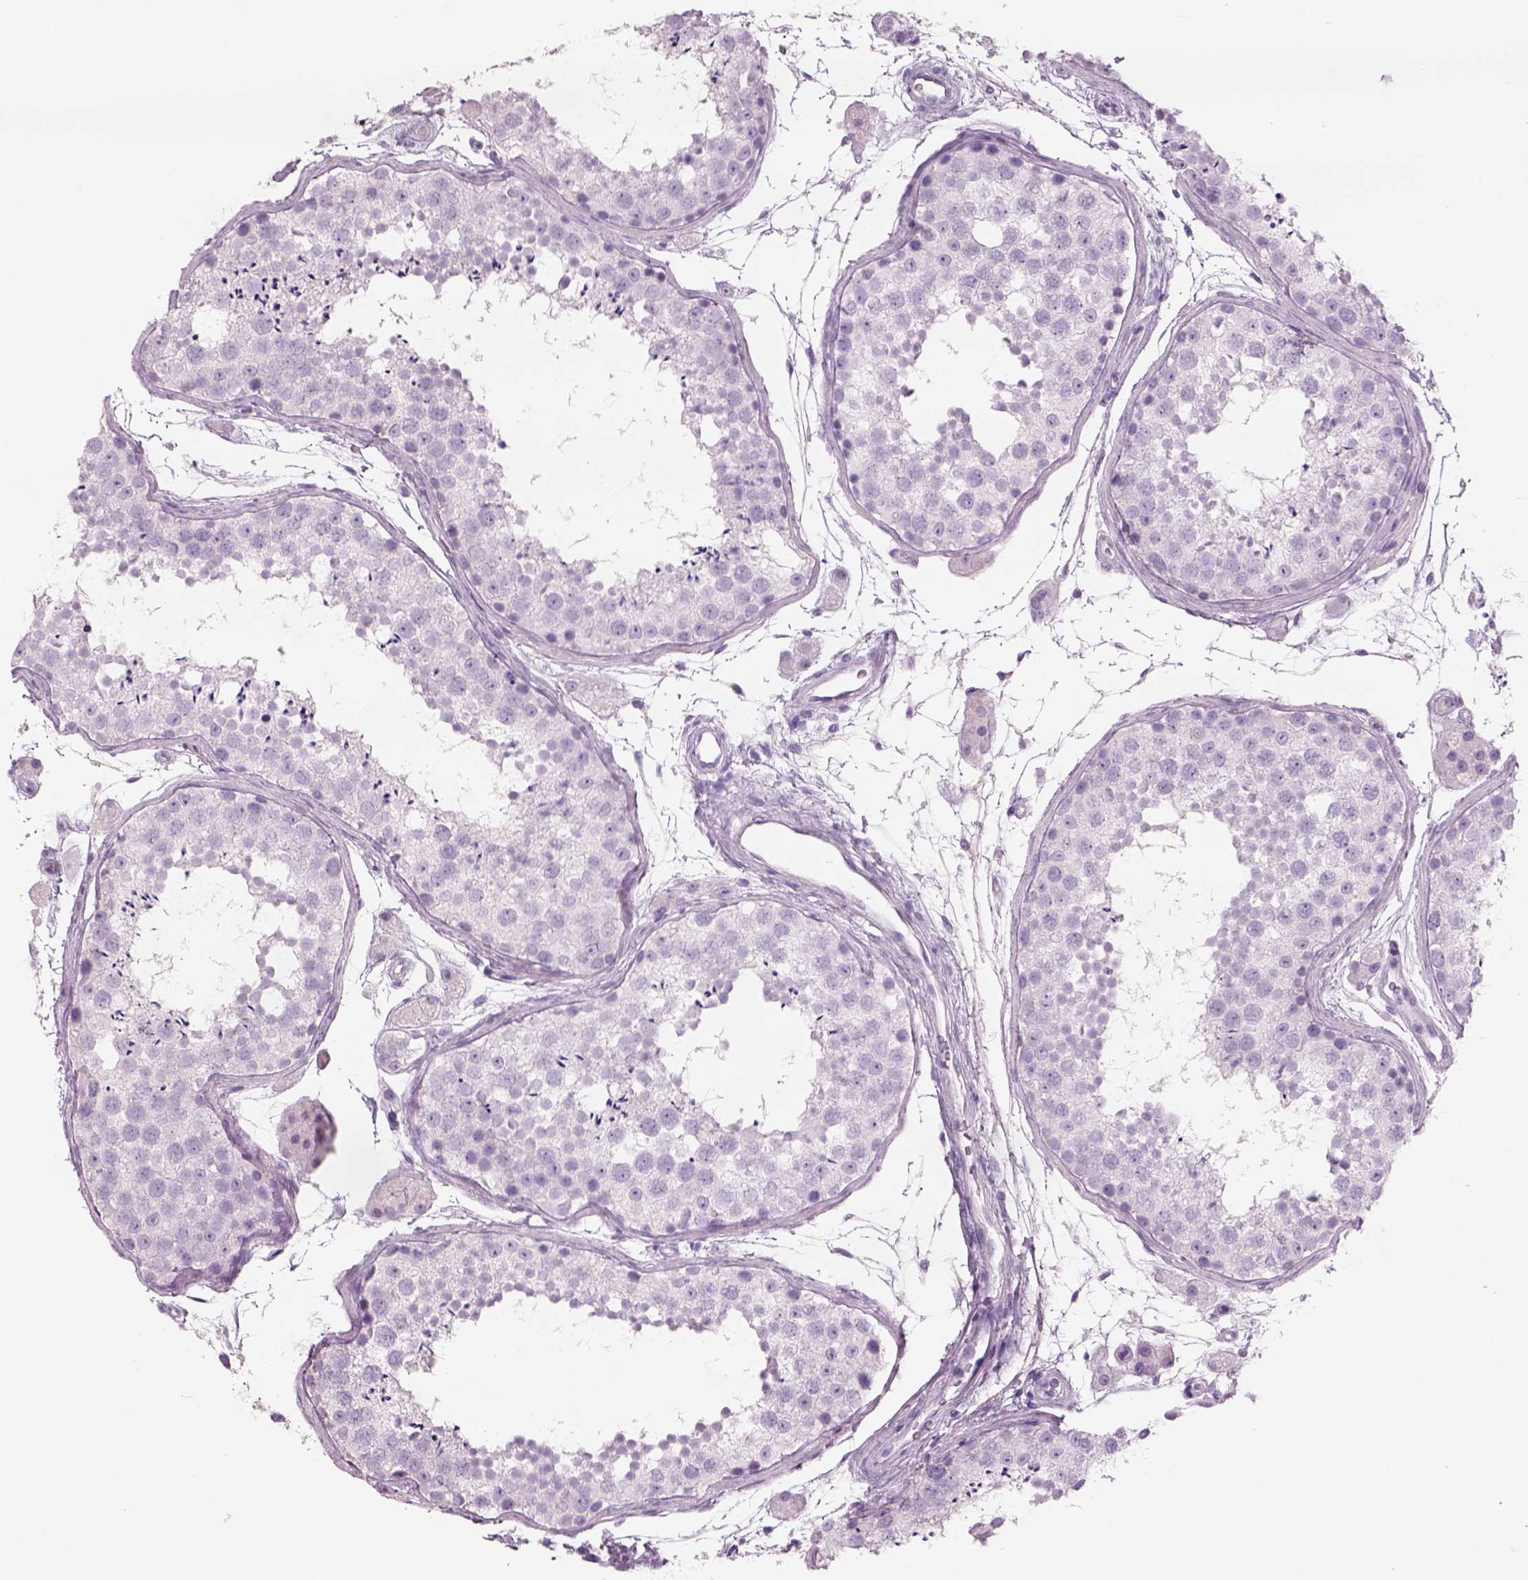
{"staining": {"intensity": "negative", "quantity": "none", "location": "none"}, "tissue": "testis", "cell_type": "Cells in seminiferous ducts", "image_type": "normal", "snomed": [{"axis": "morphology", "description": "Normal tissue, NOS"}, {"axis": "topography", "description": "Testis"}], "caption": "Human testis stained for a protein using immunohistochemistry (IHC) reveals no expression in cells in seminiferous ducts.", "gene": "RHO", "patient": {"sex": "male", "age": 41}}